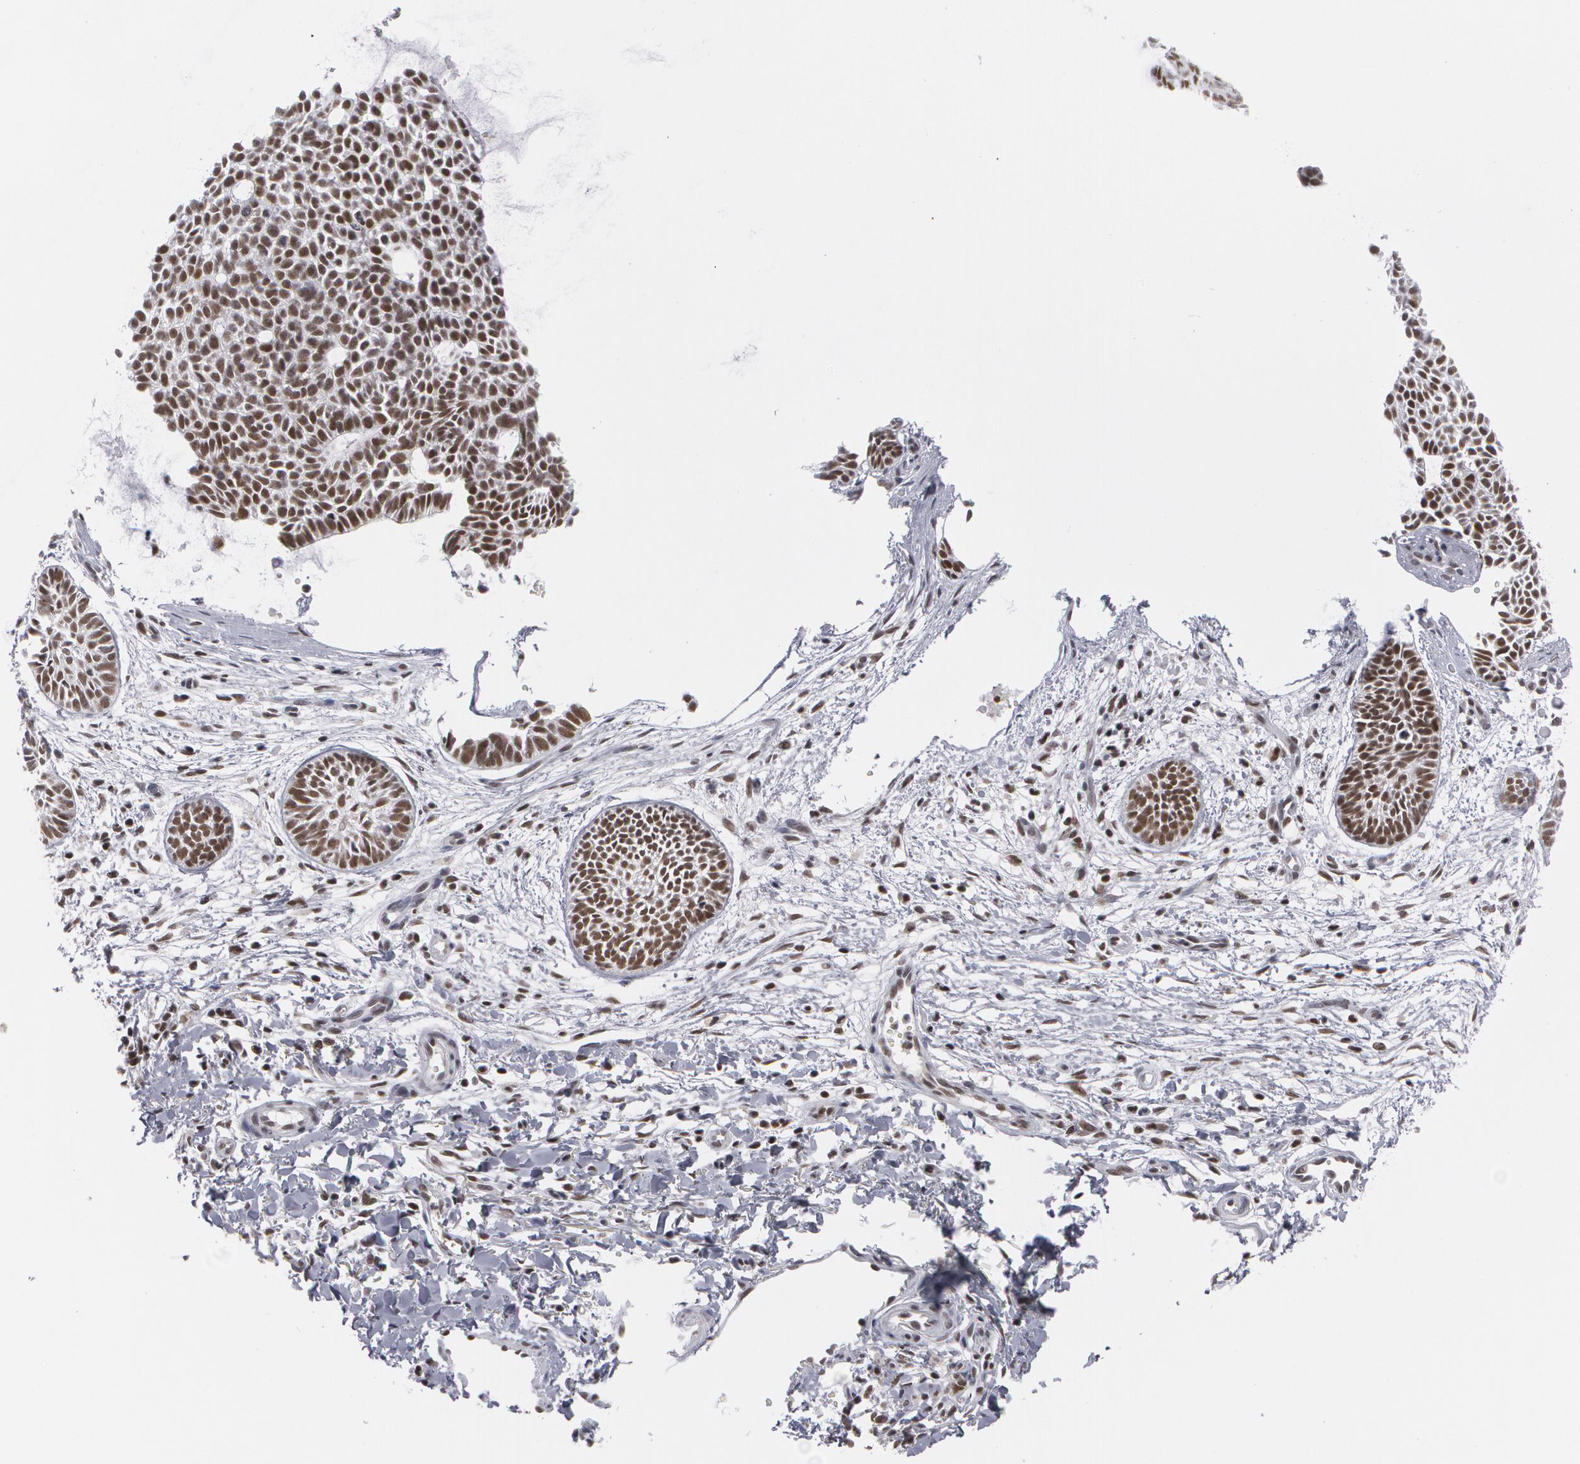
{"staining": {"intensity": "strong", "quantity": ">75%", "location": "nuclear"}, "tissue": "skin cancer", "cell_type": "Tumor cells", "image_type": "cancer", "snomed": [{"axis": "morphology", "description": "Basal cell carcinoma"}, {"axis": "topography", "description": "Skin"}], "caption": "This is an image of immunohistochemistry staining of skin basal cell carcinoma, which shows strong expression in the nuclear of tumor cells.", "gene": "MCL1", "patient": {"sex": "male", "age": 75}}